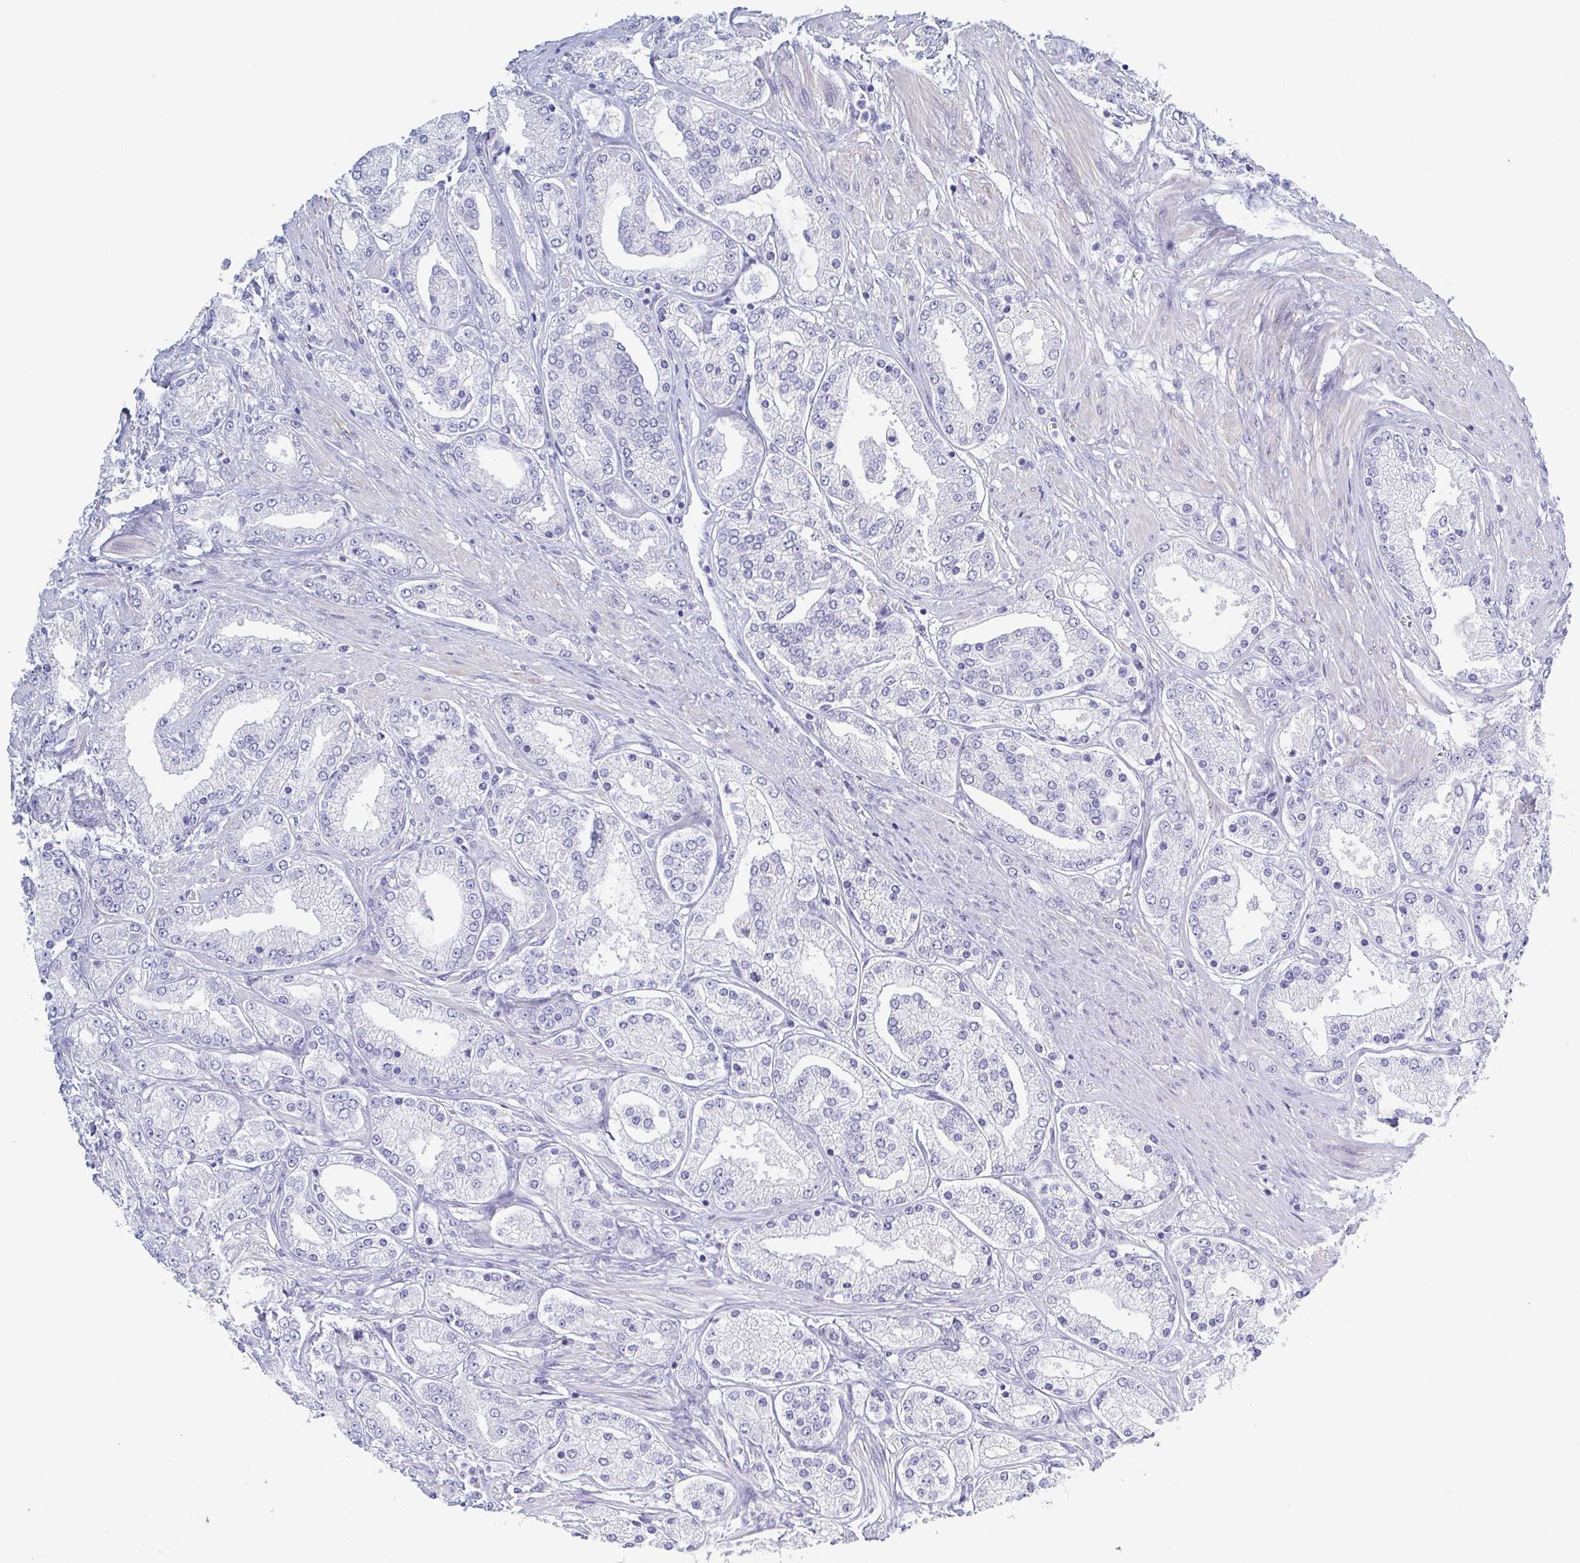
{"staining": {"intensity": "negative", "quantity": "none", "location": "none"}, "tissue": "prostate cancer", "cell_type": "Tumor cells", "image_type": "cancer", "snomed": [{"axis": "morphology", "description": "Adenocarcinoma, High grade"}, {"axis": "topography", "description": "Prostate"}], "caption": "The immunohistochemistry histopathology image has no significant expression in tumor cells of prostate high-grade adenocarcinoma tissue.", "gene": "DYNC1I1", "patient": {"sex": "male", "age": 67}}